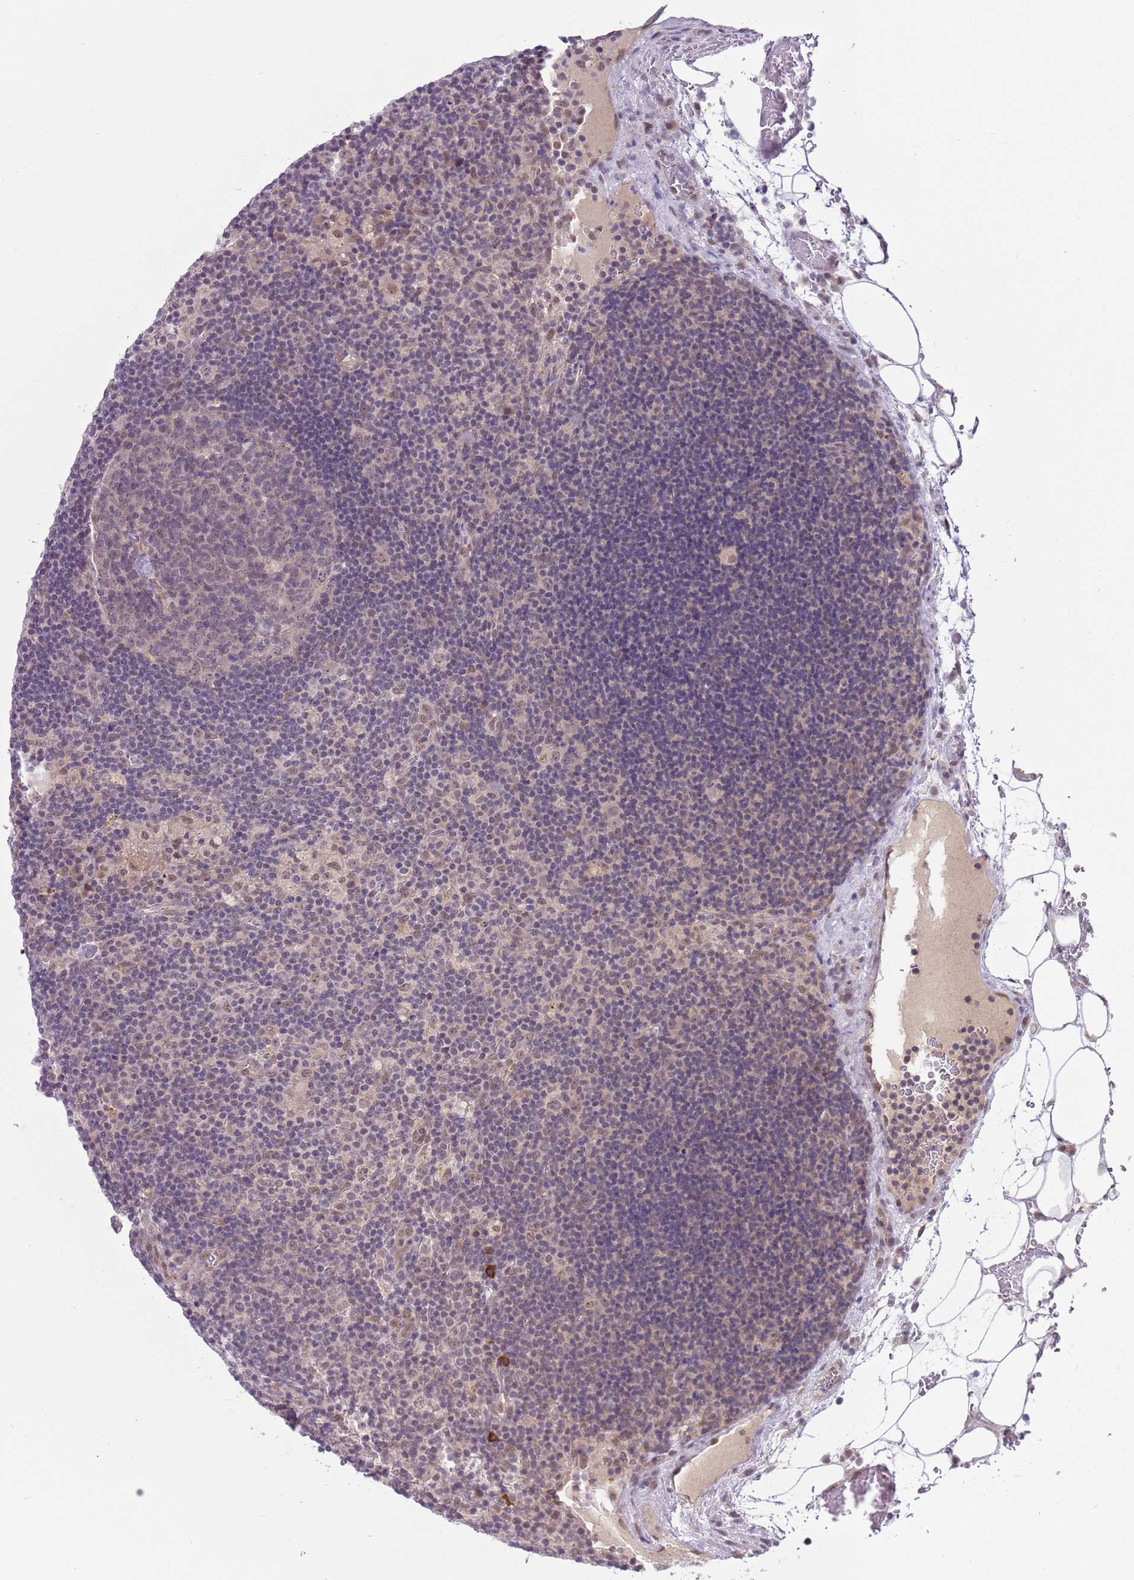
{"staining": {"intensity": "negative", "quantity": "none", "location": "none"}, "tissue": "lymph node", "cell_type": "Germinal center cells", "image_type": "normal", "snomed": [{"axis": "morphology", "description": "Normal tissue, NOS"}, {"axis": "topography", "description": "Lymph node"}], "caption": "DAB immunohistochemical staining of unremarkable lymph node shows no significant expression in germinal center cells.", "gene": "TM2D1", "patient": {"sex": "male", "age": 58}}